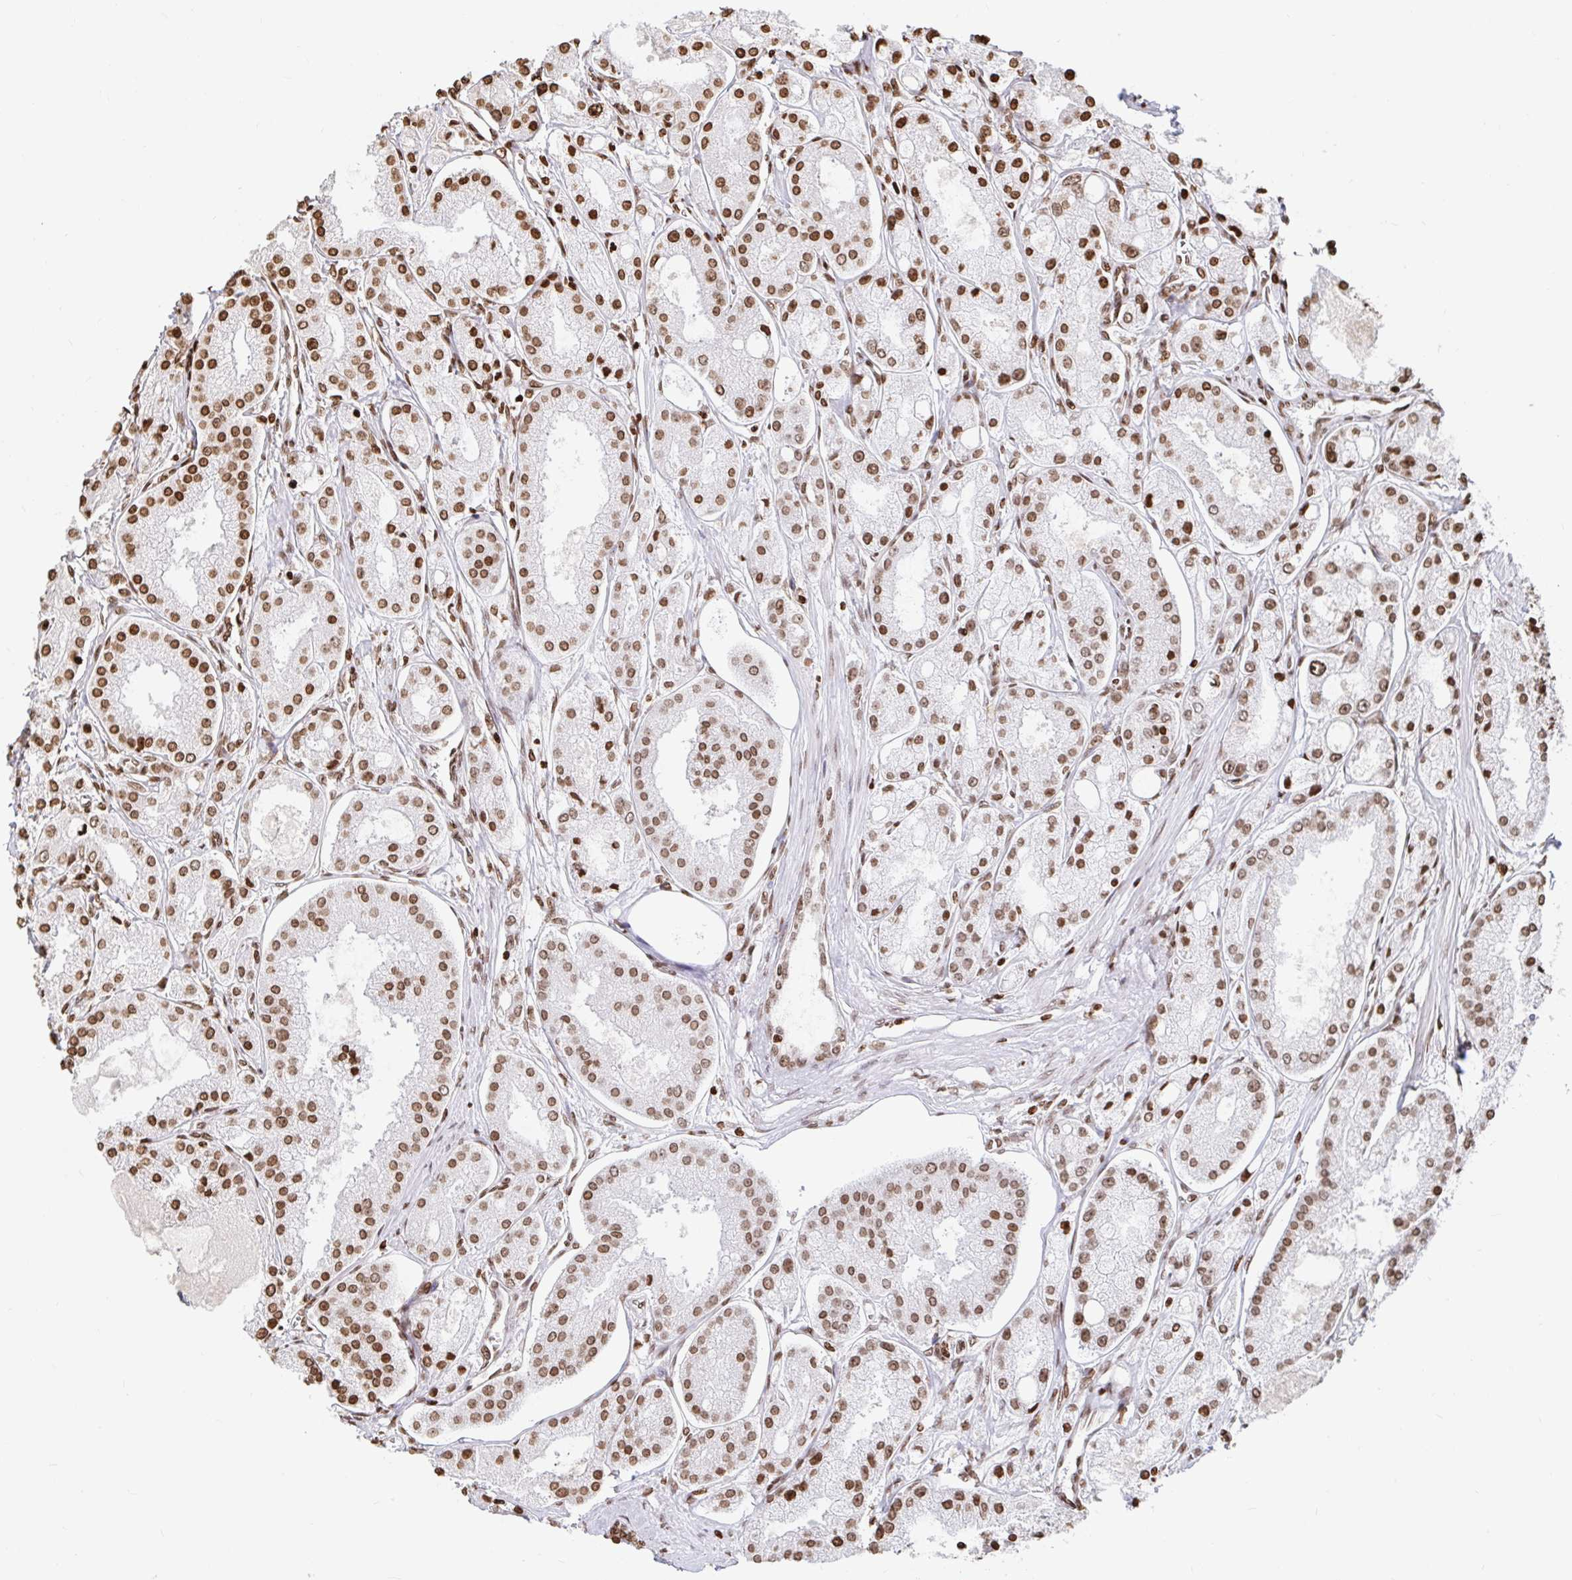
{"staining": {"intensity": "moderate", "quantity": ">75%", "location": "nuclear"}, "tissue": "prostate cancer", "cell_type": "Tumor cells", "image_type": "cancer", "snomed": [{"axis": "morphology", "description": "Adenocarcinoma, High grade"}, {"axis": "topography", "description": "Prostate"}], "caption": "Tumor cells reveal moderate nuclear positivity in approximately >75% of cells in prostate adenocarcinoma (high-grade). (Stains: DAB in brown, nuclei in blue, Microscopy: brightfield microscopy at high magnification).", "gene": "H2BC5", "patient": {"sex": "male", "age": 66}}